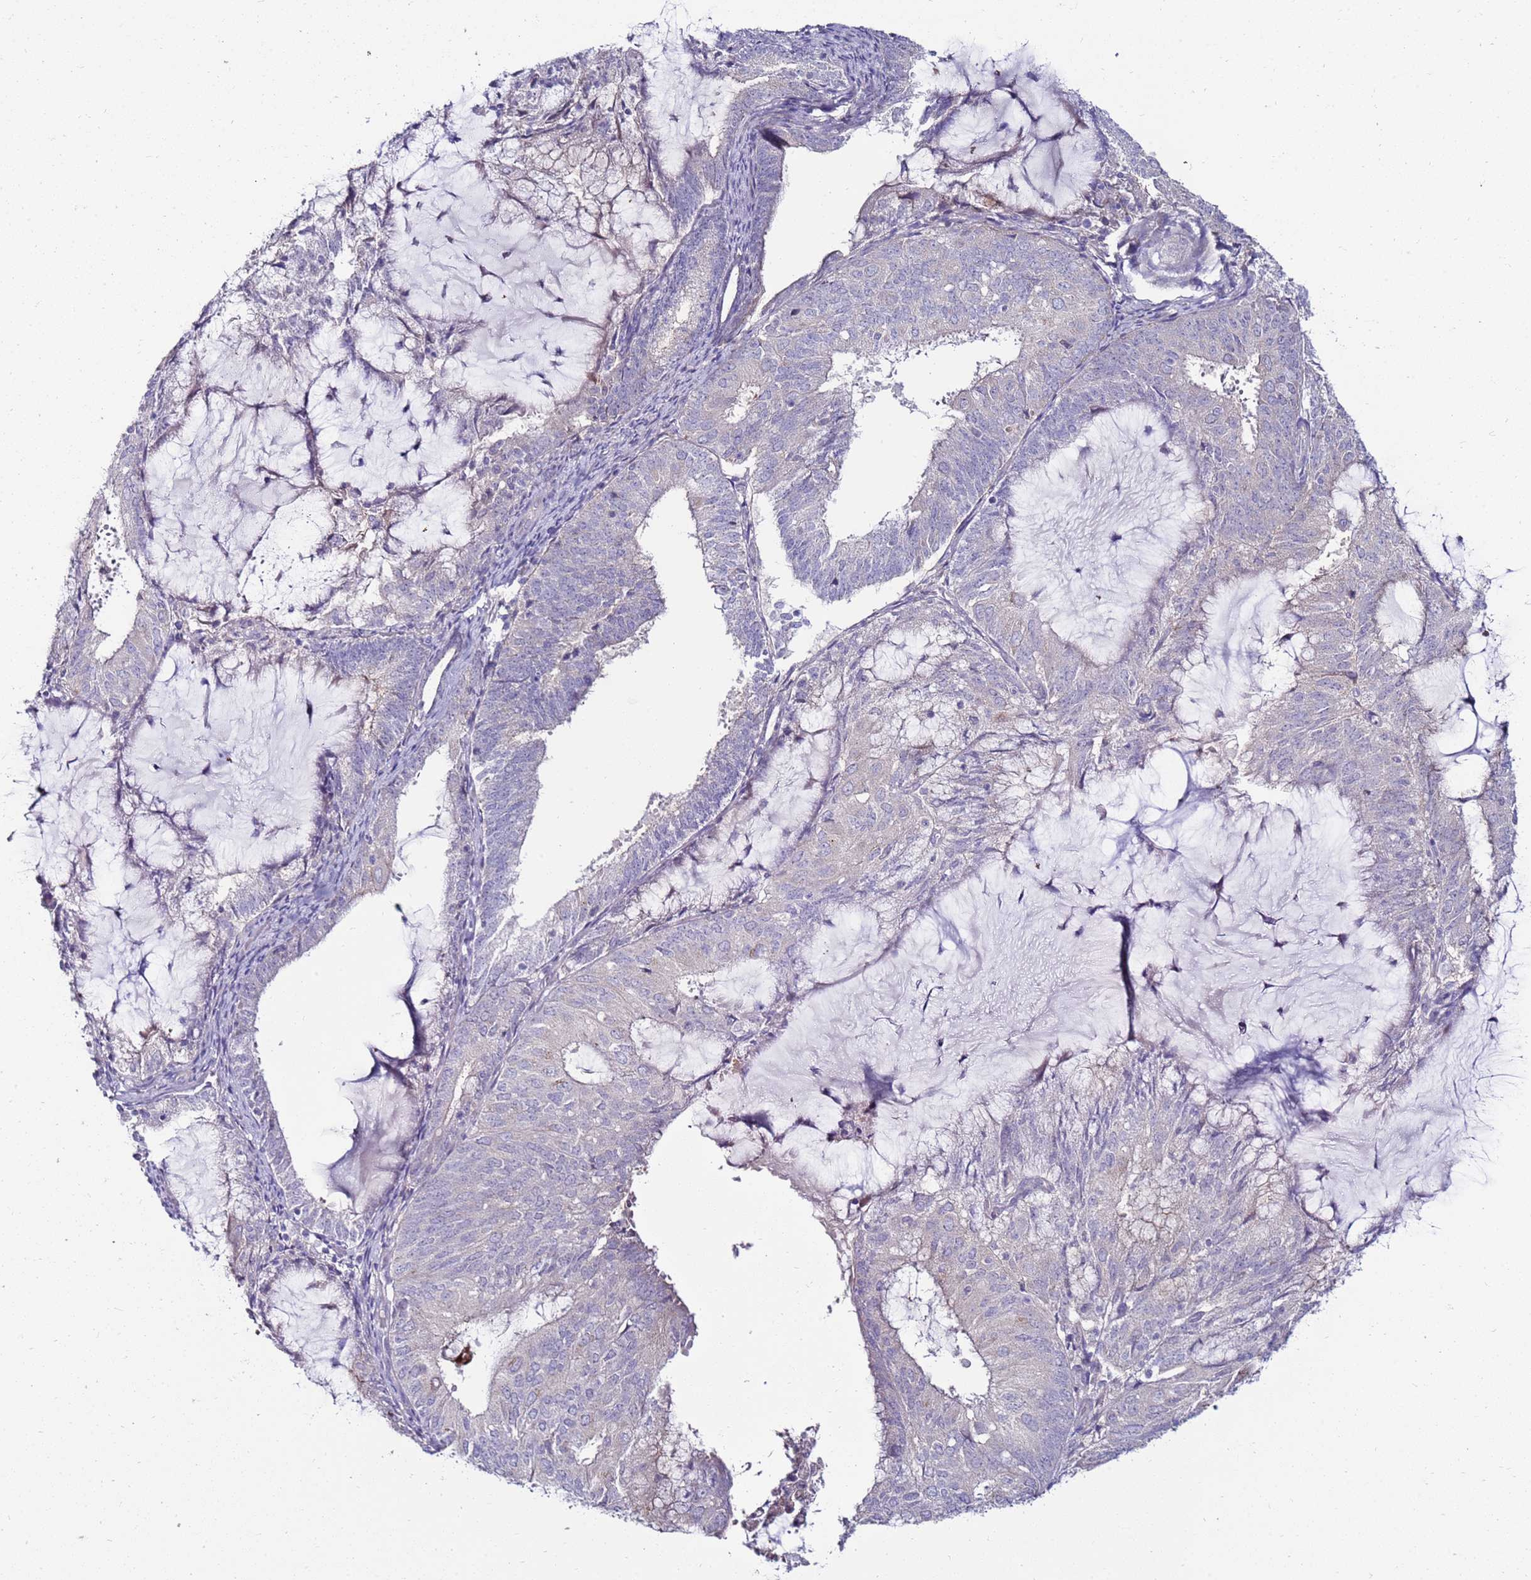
{"staining": {"intensity": "negative", "quantity": "none", "location": "none"}, "tissue": "endometrial cancer", "cell_type": "Tumor cells", "image_type": "cancer", "snomed": [{"axis": "morphology", "description": "Adenocarcinoma, NOS"}, {"axis": "topography", "description": "Endometrium"}], "caption": "A high-resolution histopathology image shows immunohistochemistry (IHC) staining of endometrial adenocarcinoma, which shows no significant staining in tumor cells.", "gene": "GPN3", "patient": {"sex": "female", "age": 81}}